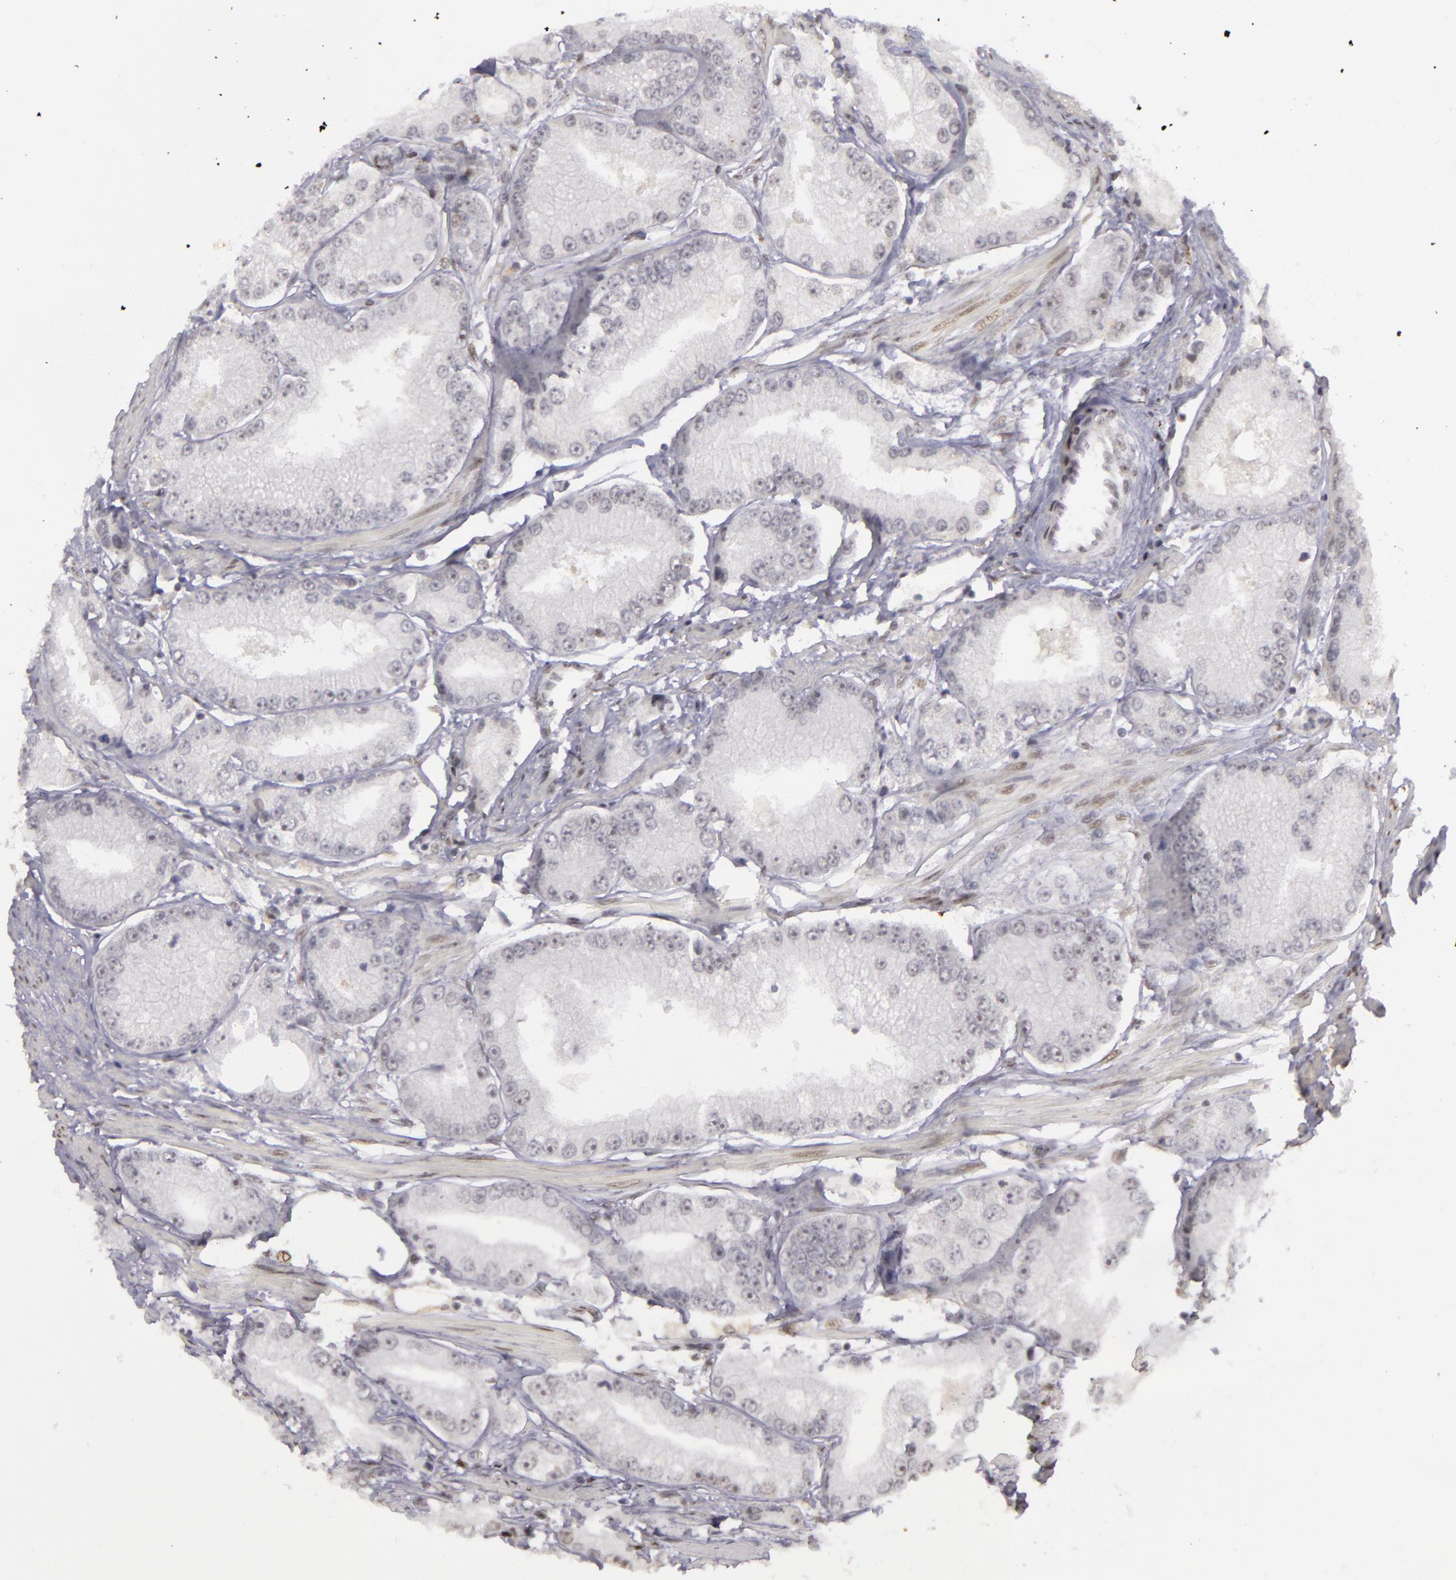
{"staining": {"intensity": "negative", "quantity": "none", "location": "none"}, "tissue": "prostate cancer", "cell_type": "Tumor cells", "image_type": "cancer", "snomed": [{"axis": "morphology", "description": "Adenocarcinoma, Medium grade"}, {"axis": "topography", "description": "Prostate"}], "caption": "Immunohistochemistry photomicrograph of neoplastic tissue: adenocarcinoma (medium-grade) (prostate) stained with DAB (3,3'-diaminobenzidine) exhibits no significant protein staining in tumor cells.", "gene": "RRP7A", "patient": {"sex": "male", "age": 72}}